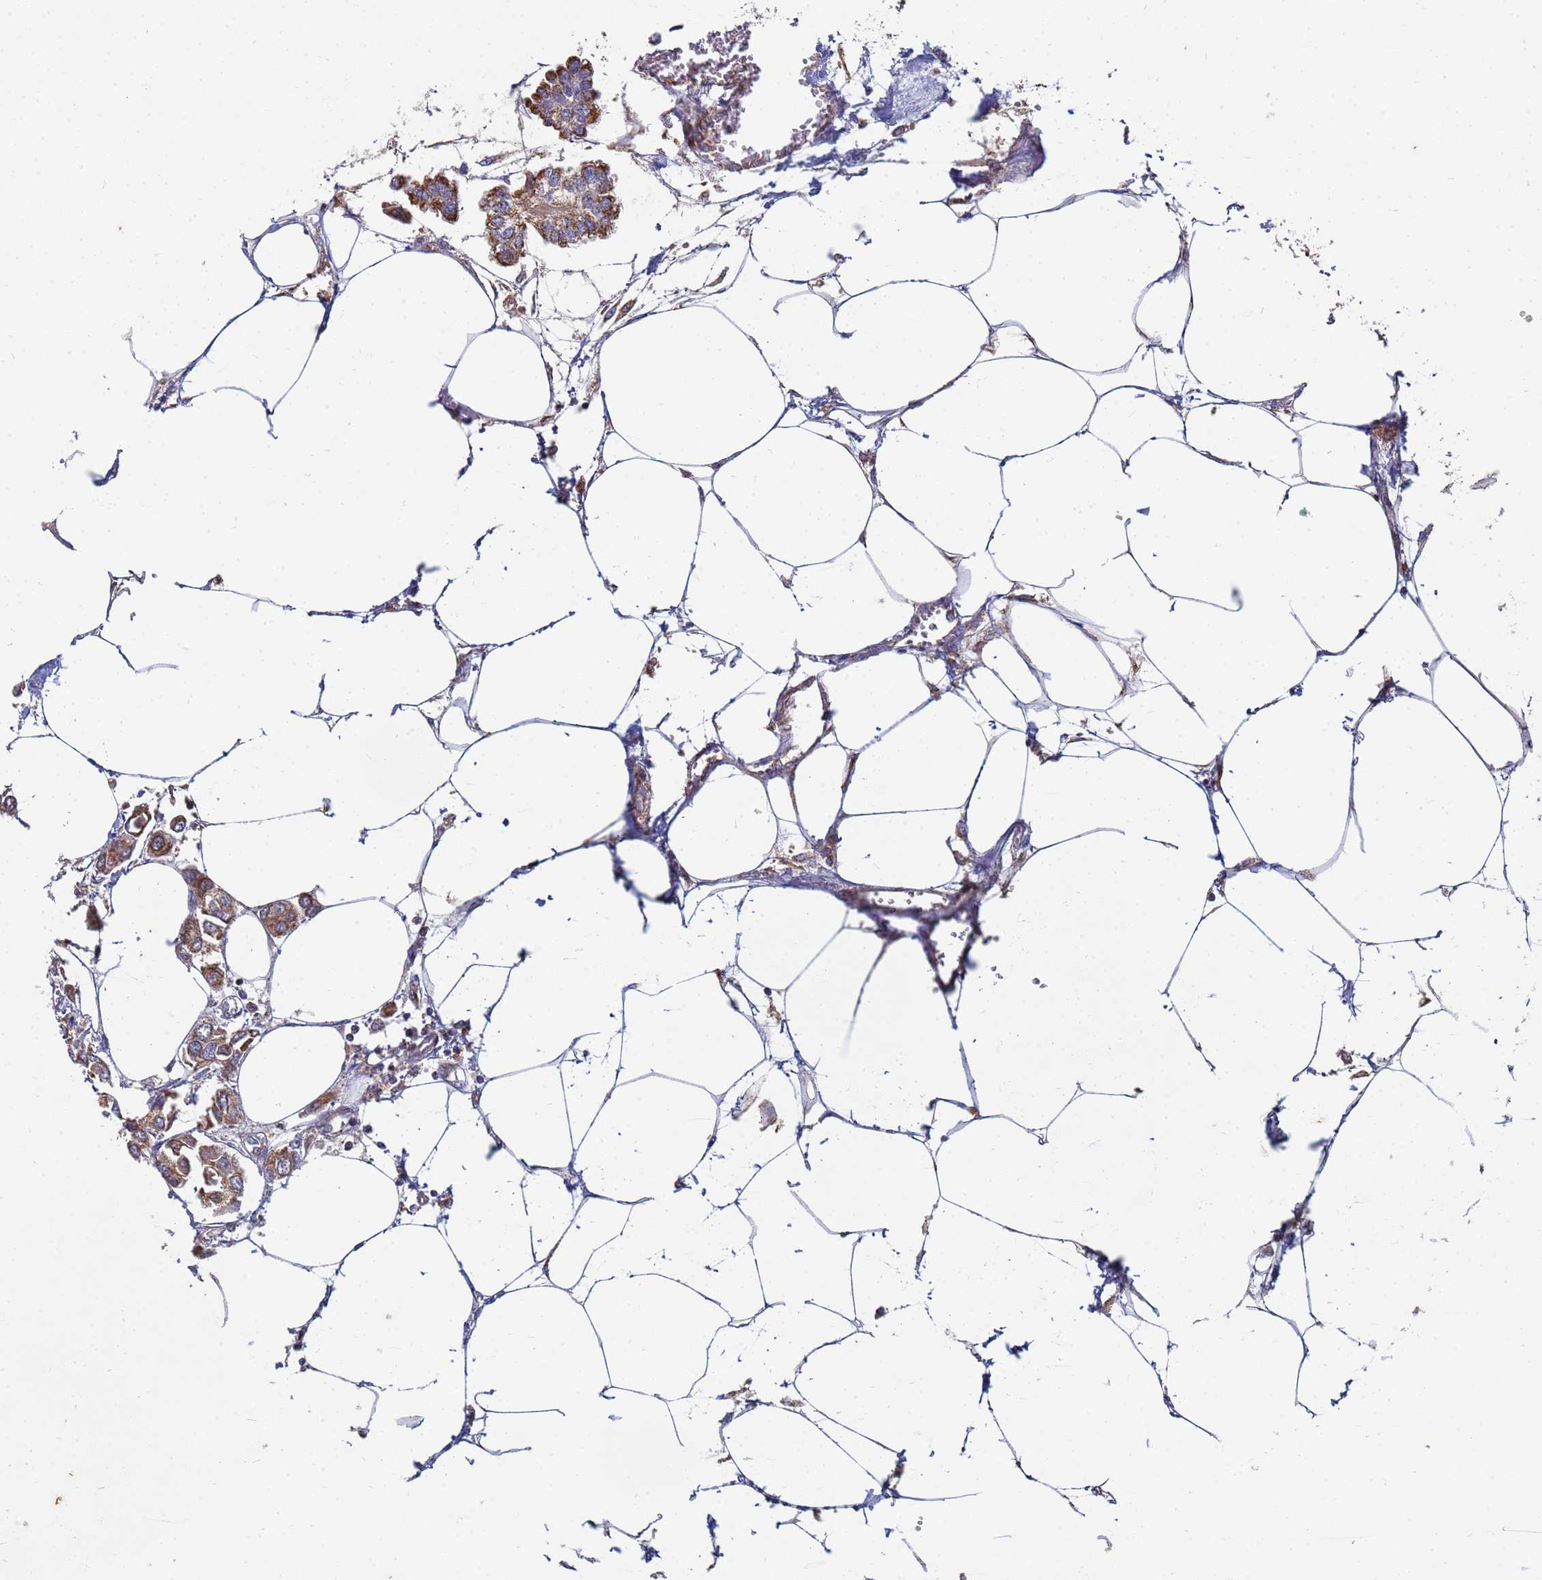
{"staining": {"intensity": "moderate", "quantity": ">75%", "location": "cytoplasmic/membranous"}, "tissue": "urothelial cancer", "cell_type": "Tumor cells", "image_type": "cancer", "snomed": [{"axis": "morphology", "description": "Urothelial carcinoma, High grade"}, {"axis": "topography", "description": "Urinary bladder"}], "caption": "Protein expression by immunohistochemistry (IHC) shows moderate cytoplasmic/membranous positivity in about >75% of tumor cells in high-grade urothelial carcinoma. Immunohistochemistry stains the protein in brown and the nuclei are stained blue.", "gene": "C5orf34", "patient": {"sex": "male", "age": 67}}